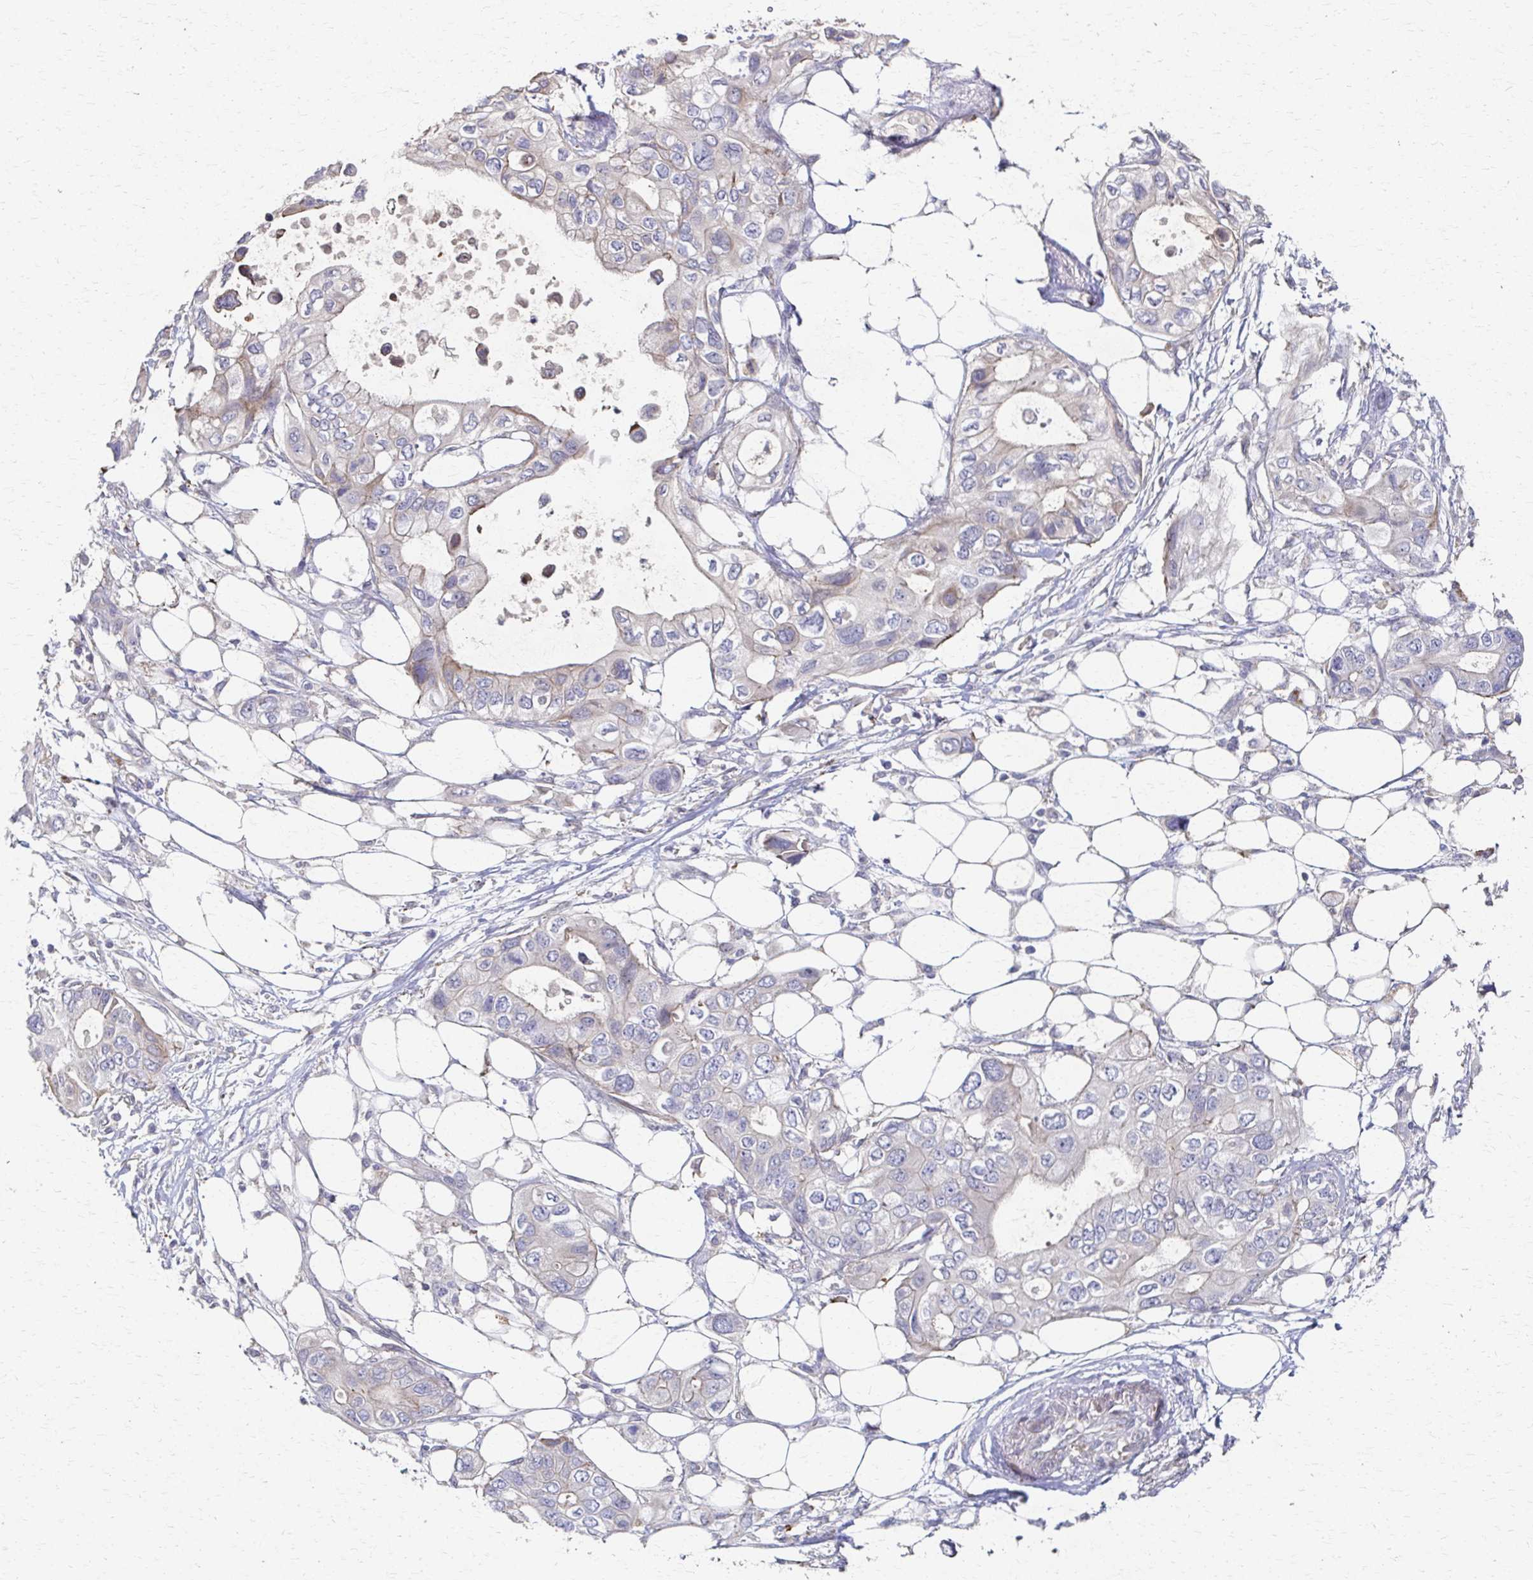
{"staining": {"intensity": "negative", "quantity": "none", "location": "none"}, "tissue": "pancreatic cancer", "cell_type": "Tumor cells", "image_type": "cancer", "snomed": [{"axis": "morphology", "description": "Adenocarcinoma, NOS"}, {"axis": "topography", "description": "Pancreas"}], "caption": "Pancreatic cancer (adenocarcinoma) was stained to show a protein in brown. There is no significant staining in tumor cells. (DAB (3,3'-diaminobenzidine) immunohistochemistry (IHC) visualized using brightfield microscopy, high magnification).", "gene": "EOLA2", "patient": {"sex": "female", "age": 63}}